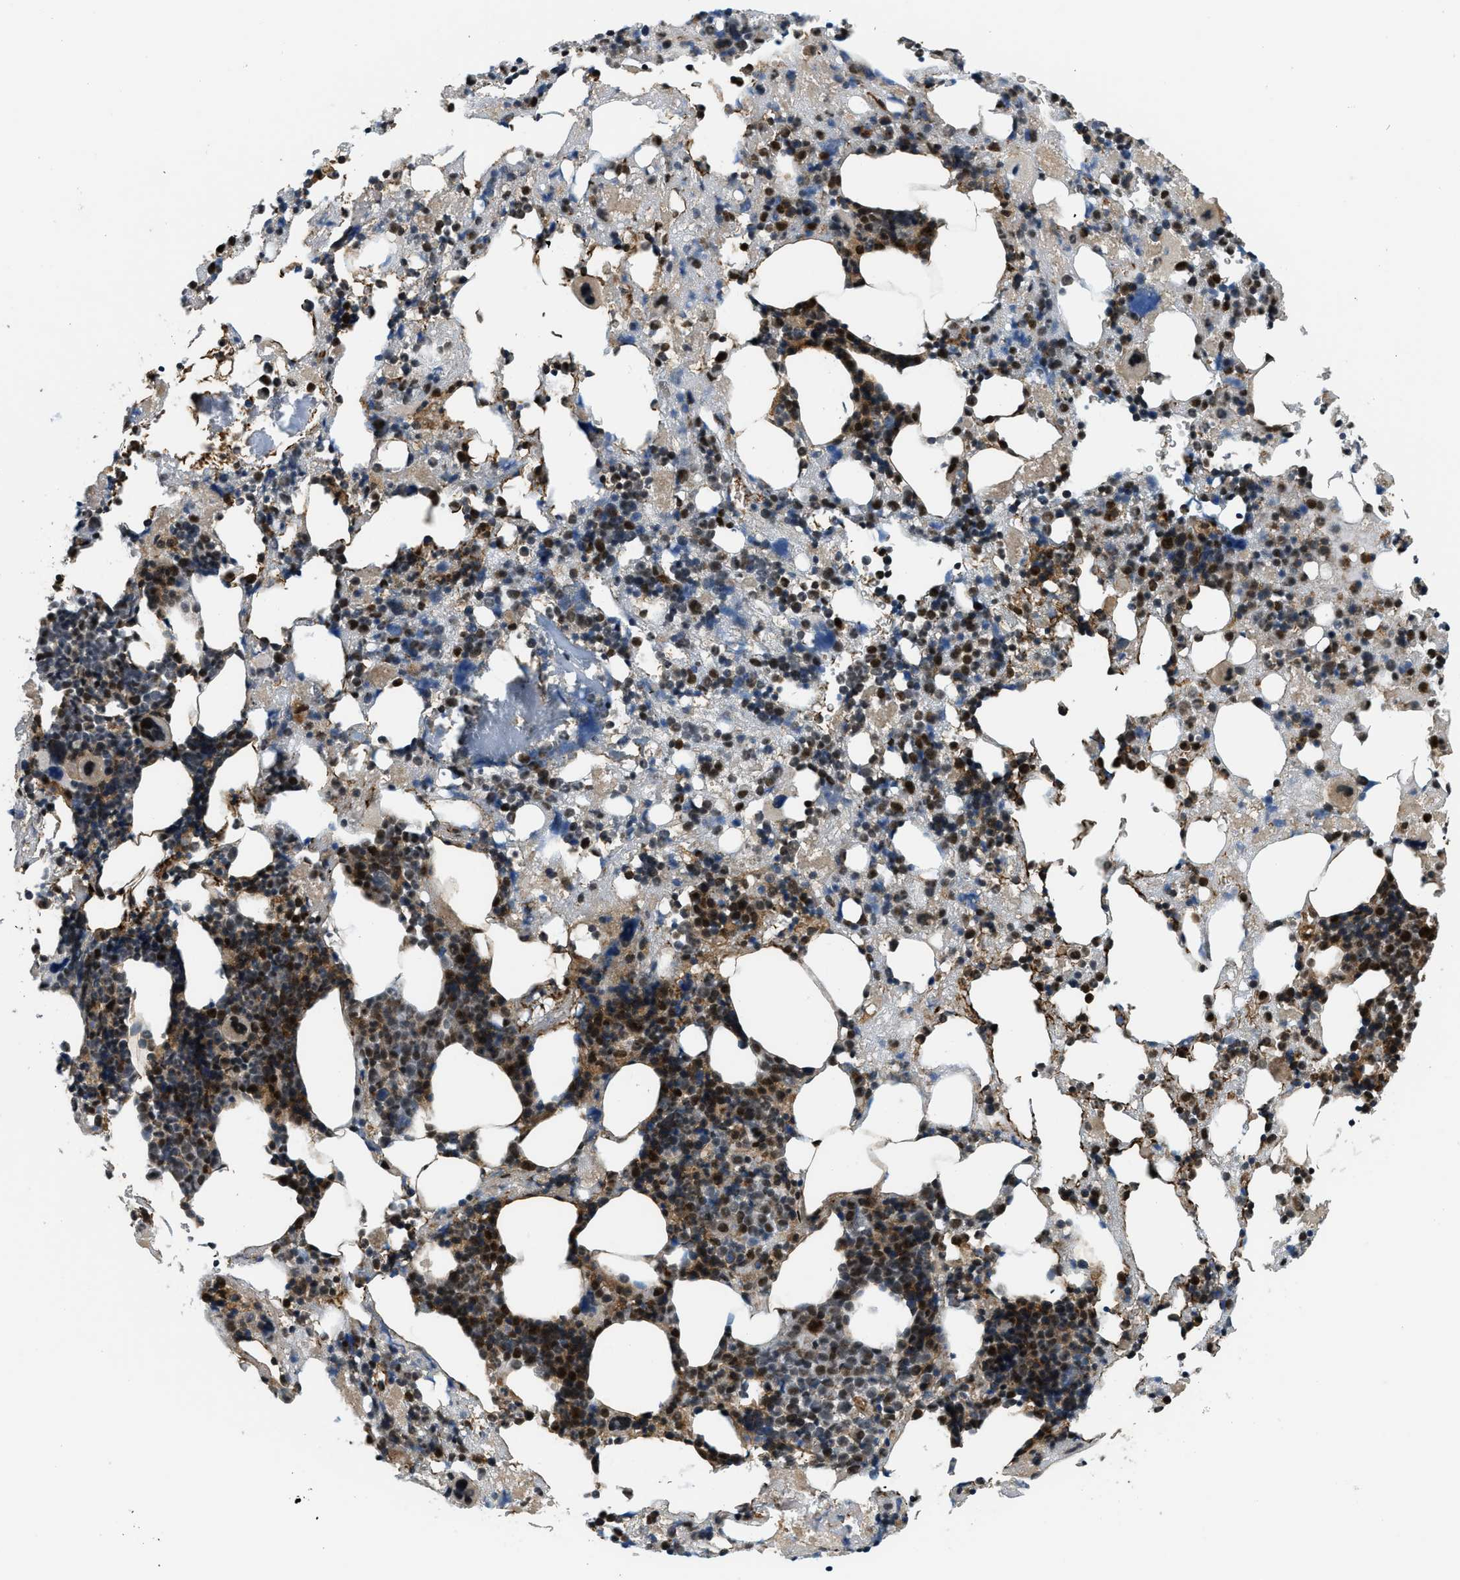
{"staining": {"intensity": "strong", "quantity": "25%-75%", "location": "cytoplasmic/membranous,nuclear"}, "tissue": "bone marrow", "cell_type": "Hematopoietic cells", "image_type": "normal", "snomed": [{"axis": "morphology", "description": "Normal tissue, NOS"}, {"axis": "morphology", "description": "Inflammation, NOS"}, {"axis": "topography", "description": "Bone marrow"}], "caption": "DAB immunohistochemical staining of unremarkable bone marrow reveals strong cytoplasmic/membranous,nuclear protein staining in about 25%-75% of hematopoietic cells.", "gene": "LTA4H", "patient": {"sex": "female", "age": 64}}